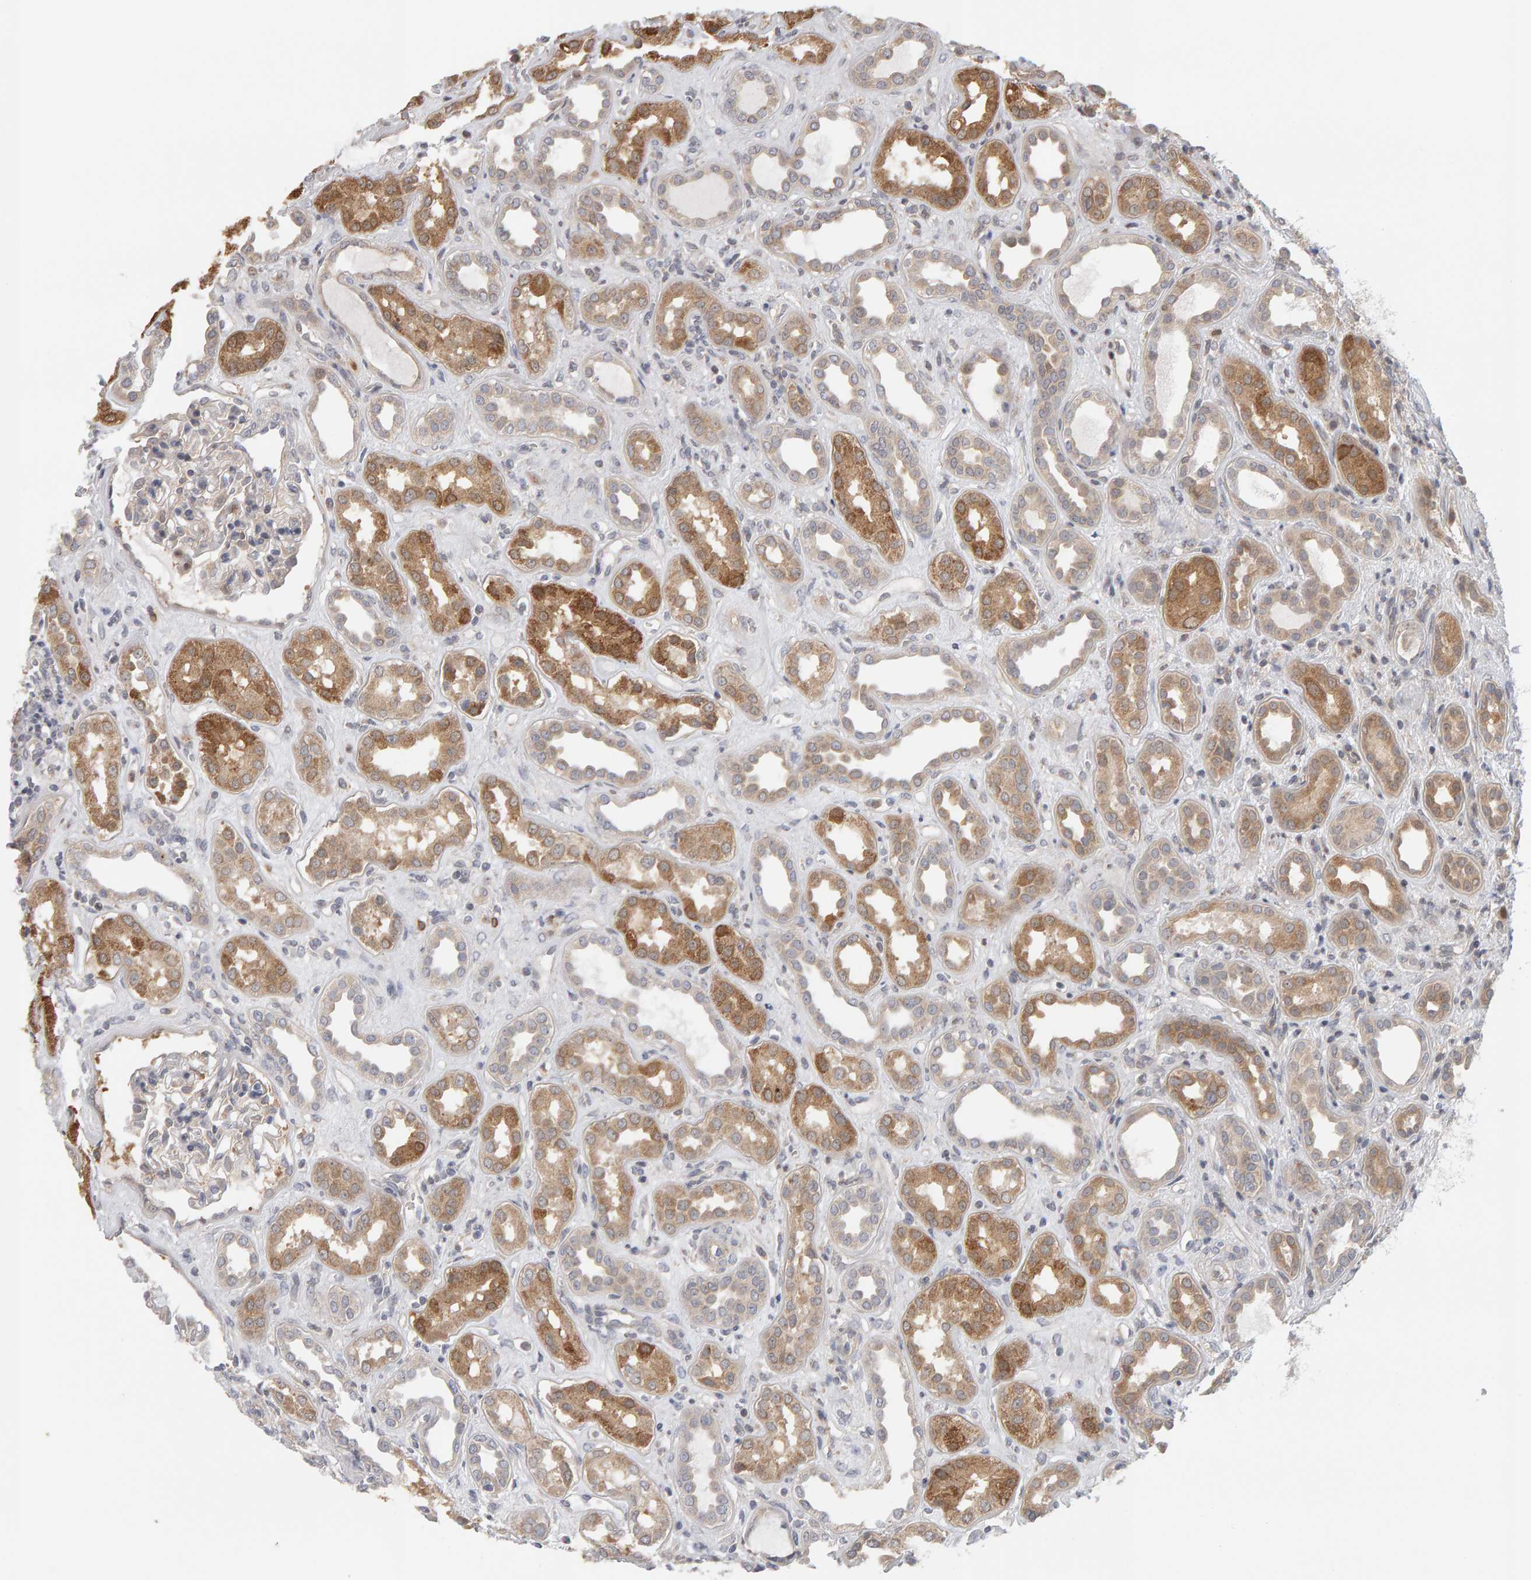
{"staining": {"intensity": "weak", "quantity": "<25%", "location": "cytoplasmic/membranous"}, "tissue": "kidney", "cell_type": "Cells in glomeruli", "image_type": "normal", "snomed": [{"axis": "morphology", "description": "Normal tissue, NOS"}, {"axis": "topography", "description": "Kidney"}], "caption": "Immunohistochemistry (IHC) image of unremarkable human kidney stained for a protein (brown), which shows no staining in cells in glomeruli. Brightfield microscopy of immunohistochemistry (IHC) stained with DAB (brown) and hematoxylin (blue), captured at high magnification.", "gene": "MSRA", "patient": {"sex": "male", "age": 59}}